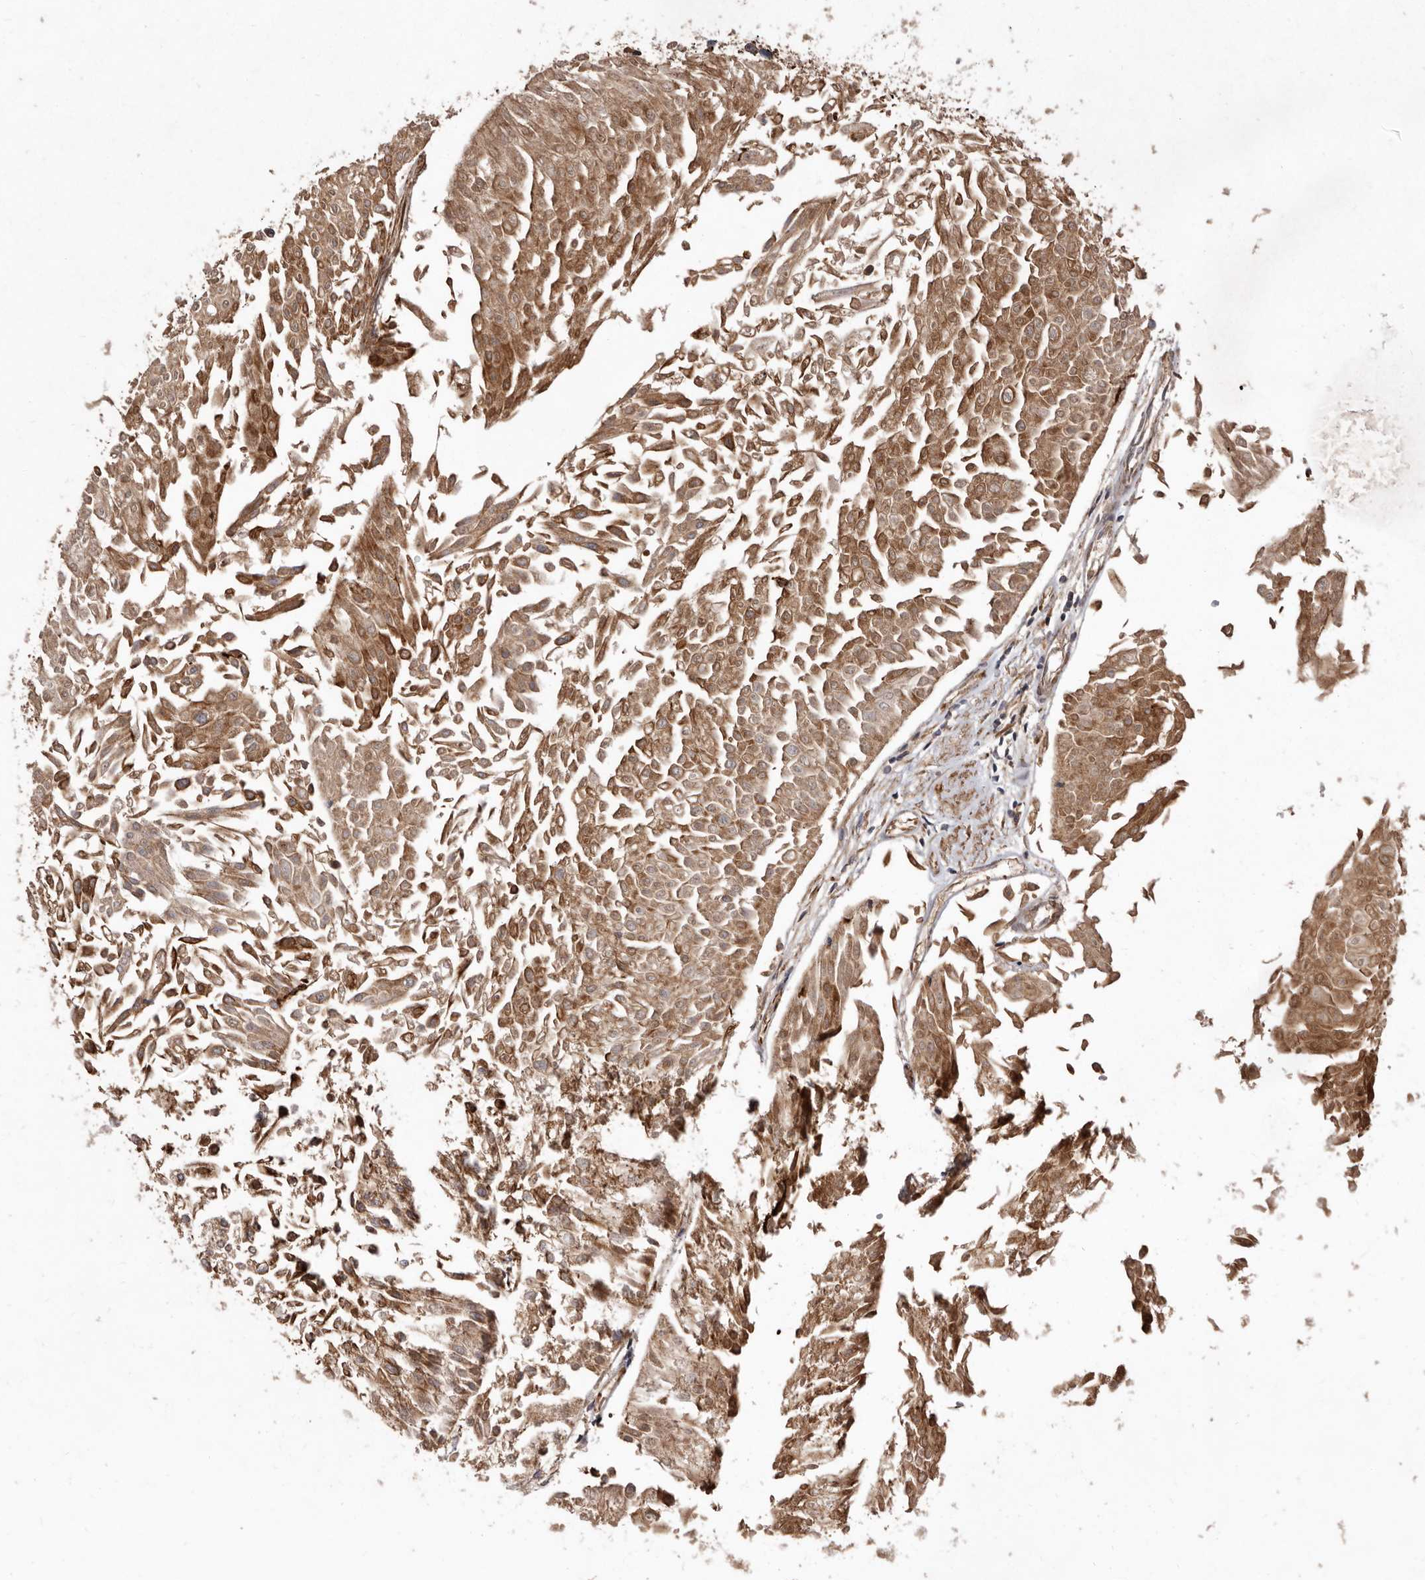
{"staining": {"intensity": "moderate", "quantity": ">75%", "location": "cytoplasmic/membranous"}, "tissue": "urothelial cancer", "cell_type": "Tumor cells", "image_type": "cancer", "snomed": [{"axis": "morphology", "description": "Urothelial carcinoma, Low grade"}, {"axis": "topography", "description": "Urinary bladder"}], "caption": "Tumor cells demonstrate medium levels of moderate cytoplasmic/membranous expression in about >75% of cells in urothelial cancer.", "gene": "FLAD1", "patient": {"sex": "male", "age": 67}}